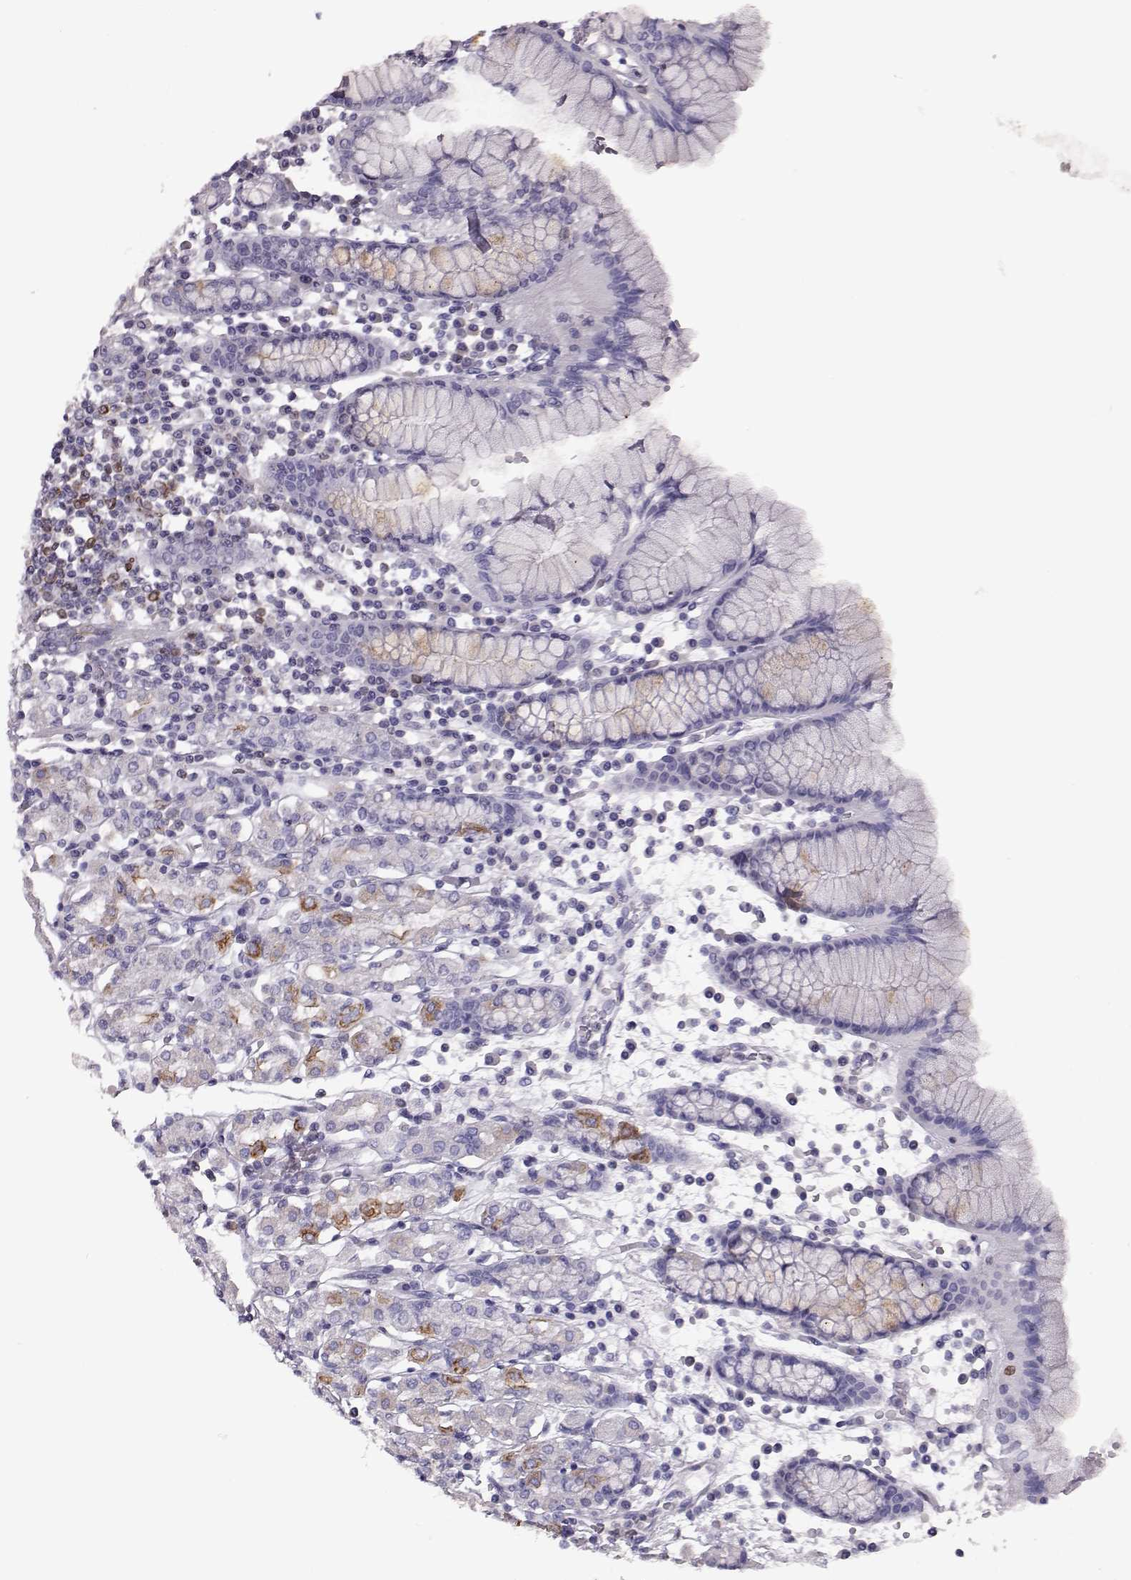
{"staining": {"intensity": "moderate", "quantity": "<25%", "location": "cytoplasmic/membranous"}, "tissue": "stomach", "cell_type": "Glandular cells", "image_type": "normal", "snomed": [{"axis": "morphology", "description": "Normal tissue, NOS"}, {"axis": "topography", "description": "Stomach, upper"}, {"axis": "topography", "description": "Stomach"}], "caption": "Protein analysis of benign stomach exhibits moderate cytoplasmic/membranous positivity in about <25% of glandular cells. (DAB IHC, brown staining for protein, blue staining for nuclei).", "gene": "ELOVL5", "patient": {"sex": "male", "age": 62}}